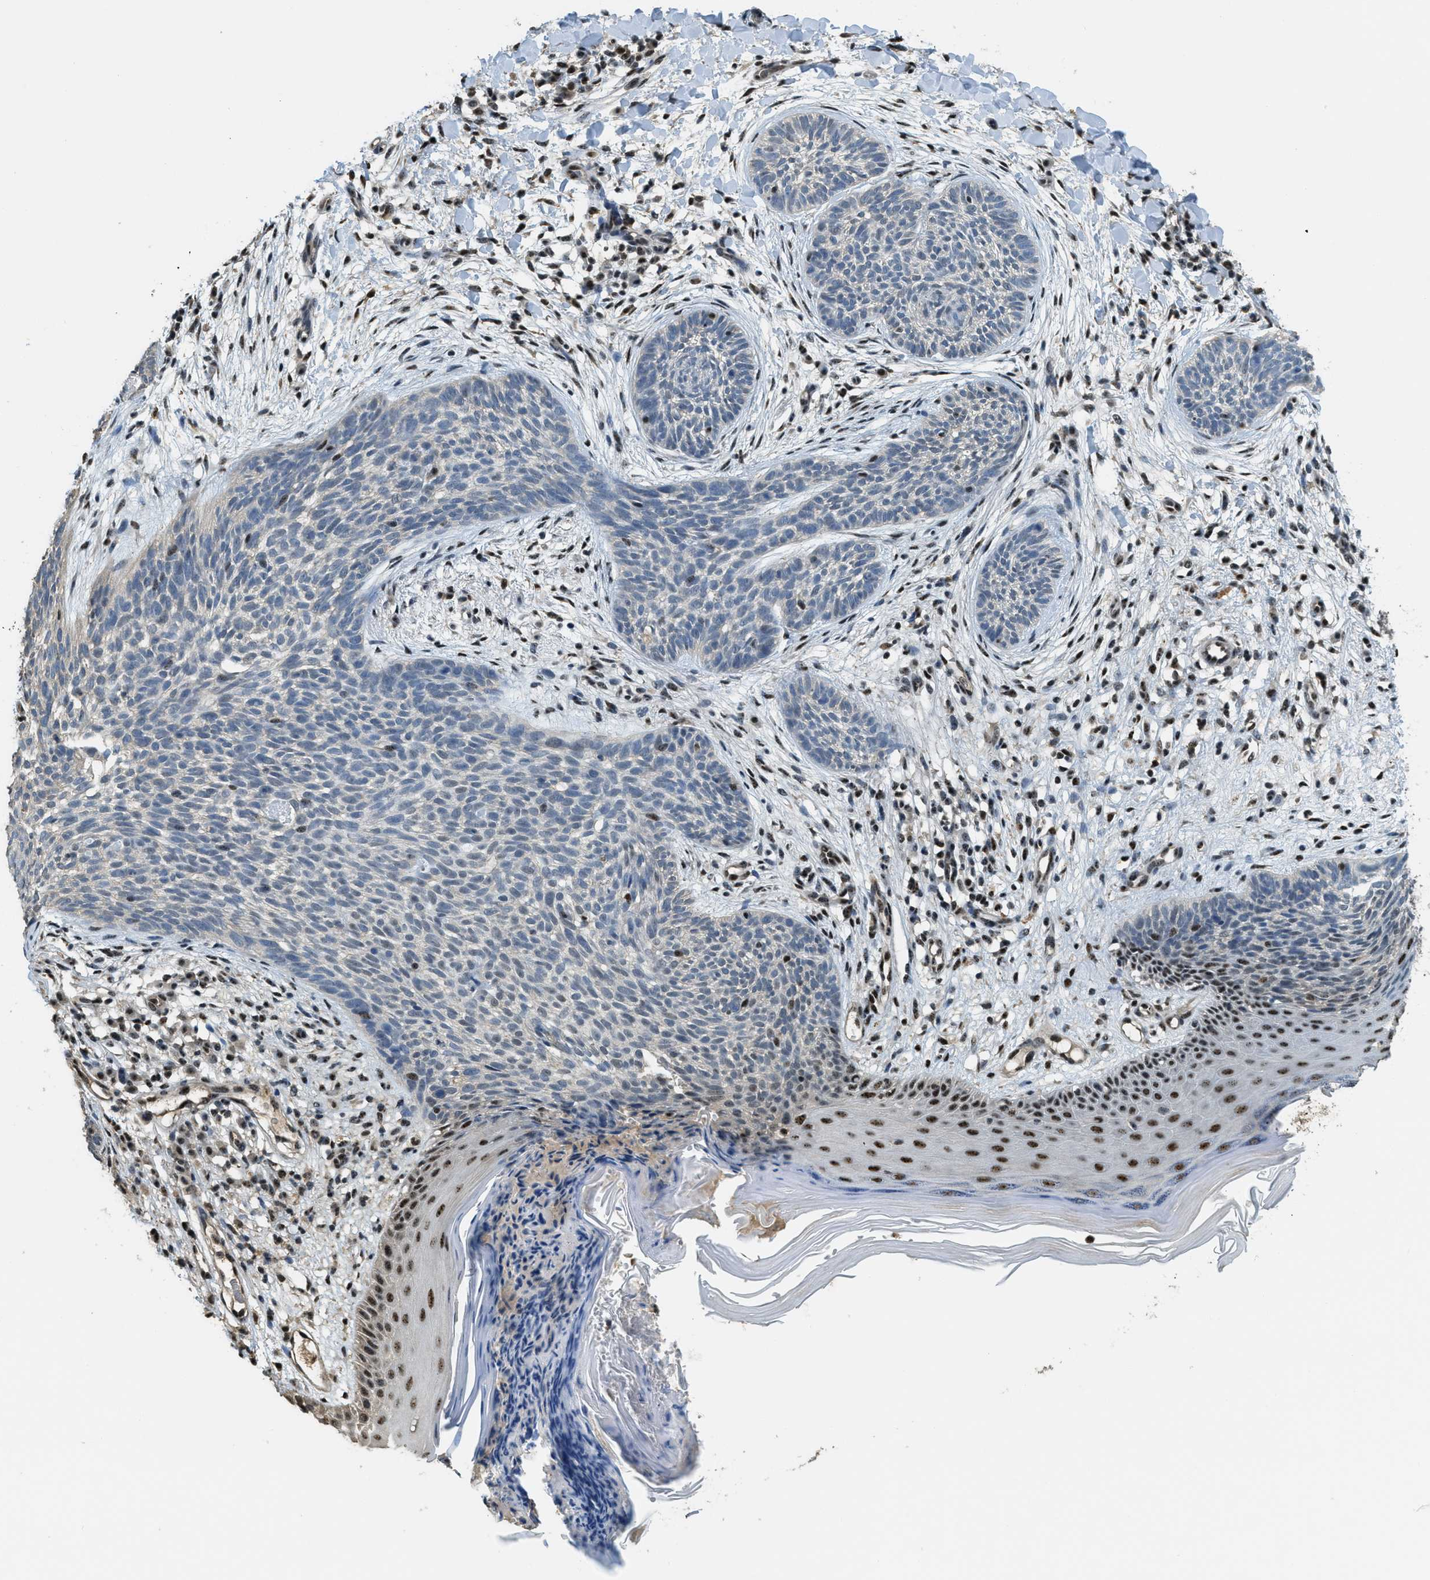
{"staining": {"intensity": "weak", "quantity": "<25%", "location": "nuclear"}, "tissue": "skin cancer", "cell_type": "Tumor cells", "image_type": "cancer", "snomed": [{"axis": "morphology", "description": "Basal cell carcinoma"}, {"axis": "topography", "description": "Skin"}], "caption": "The IHC image has no significant expression in tumor cells of skin basal cell carcinoma tissue. (DAB immunohistochemistry (IHC), high magnification).", "gene": "SP100", "patient": {"sex": "female", "age": 59}}